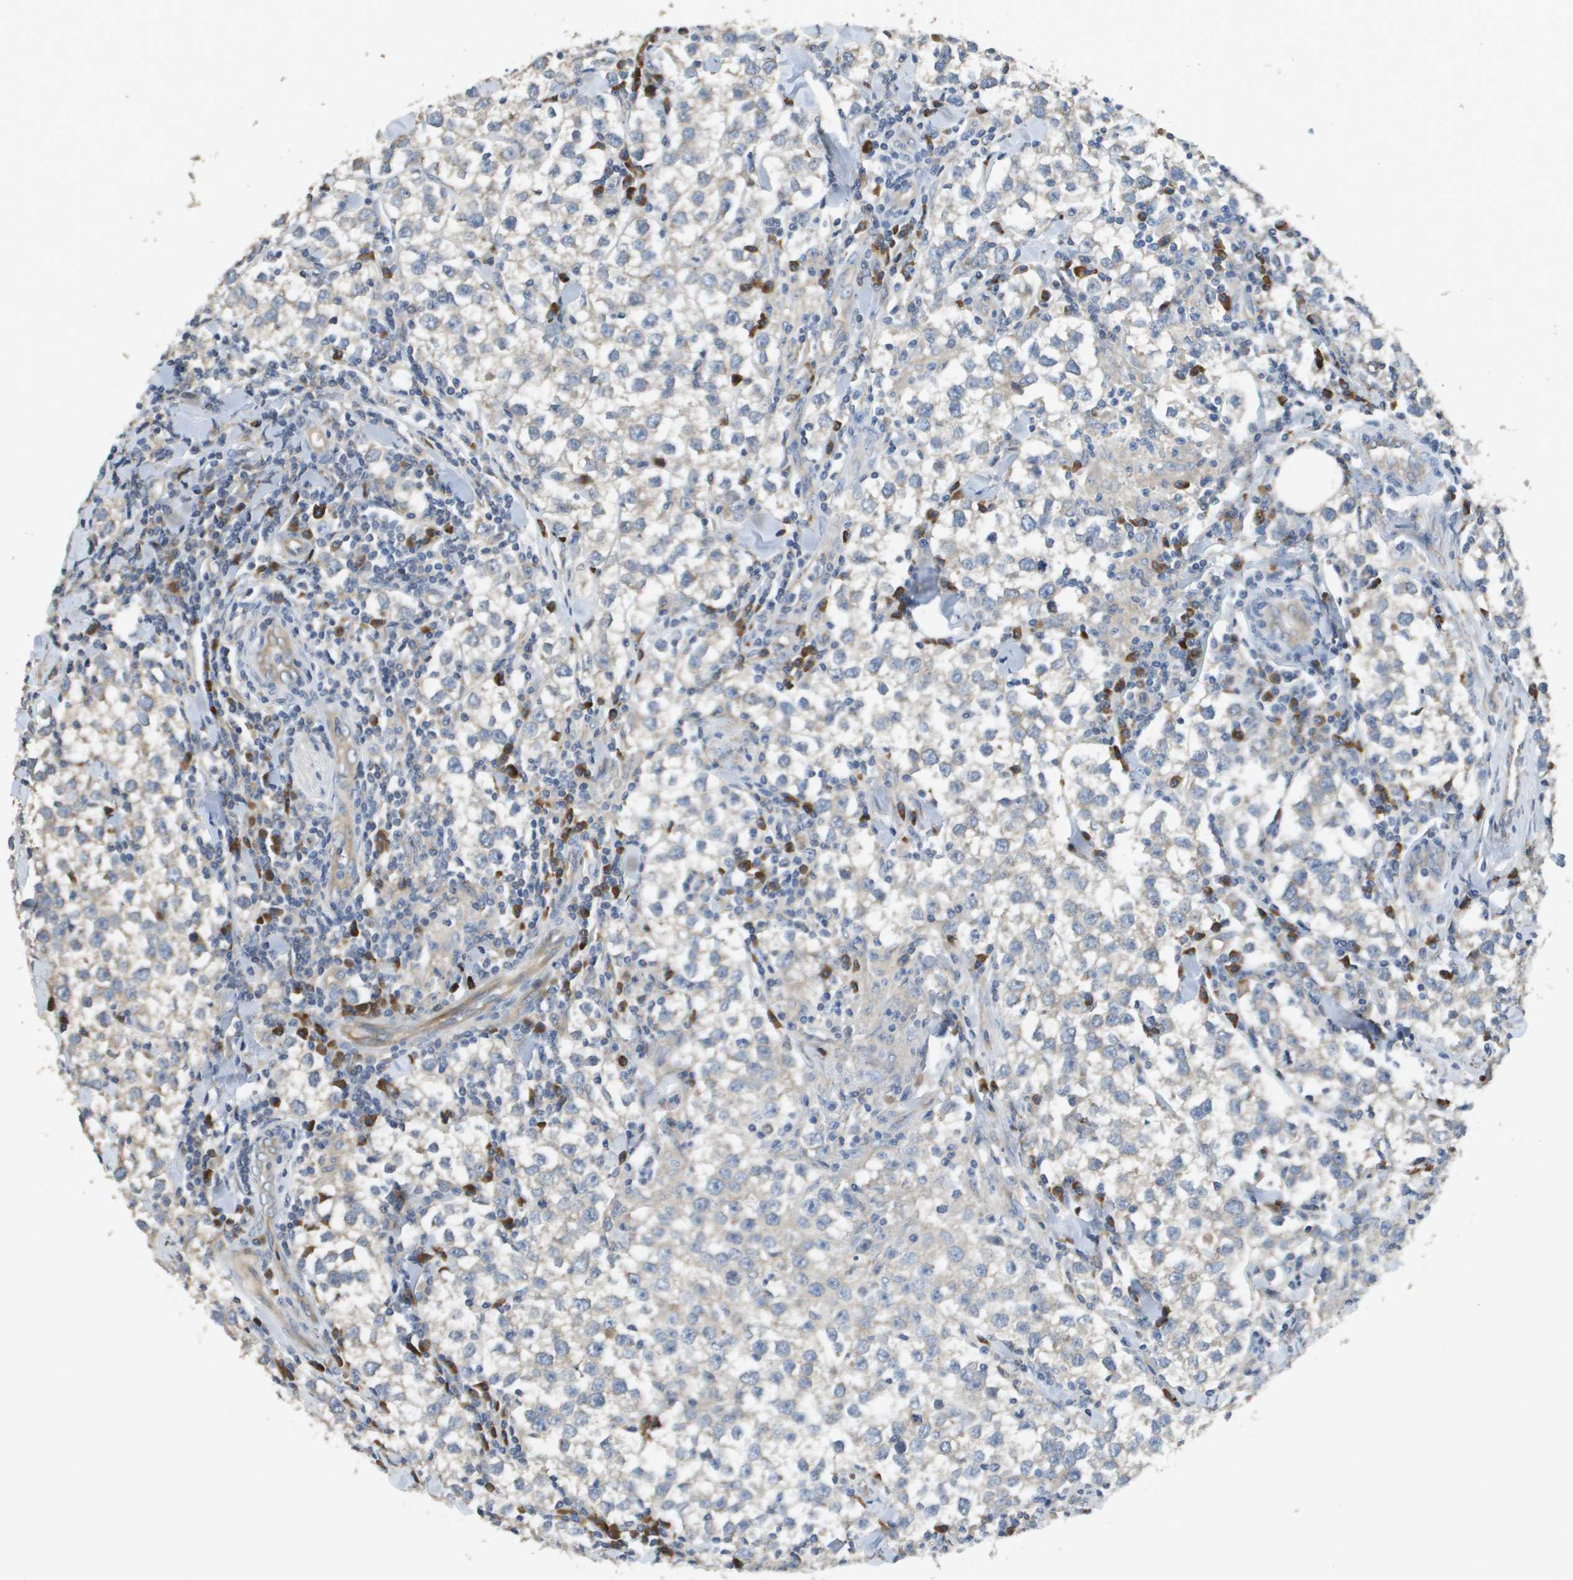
{"staining": {"intensity": "weak", "quantity": "<25%", "location": "cytoplasmic/membranous"}, "tissue": "testis cancer", "cell_type": "Tumor cells", "image_type": "cancer", "snomed": [{"axis": "morphology", "description": "Seminoma, NOS"}, {"axis": "morphology", "description": "Carcinoma, Embryonal, NOS"}, {"axis": "topography", "description": "Testis"}], "caption": "The micrograph reveals no staining of tumor cells in testis cancer. The staining is performed using DAB brown chromogen with nuclei counter-stained in using hematoxylin.", "gene": "CASP10", "patient": {"sex": "male", "age": 36}}